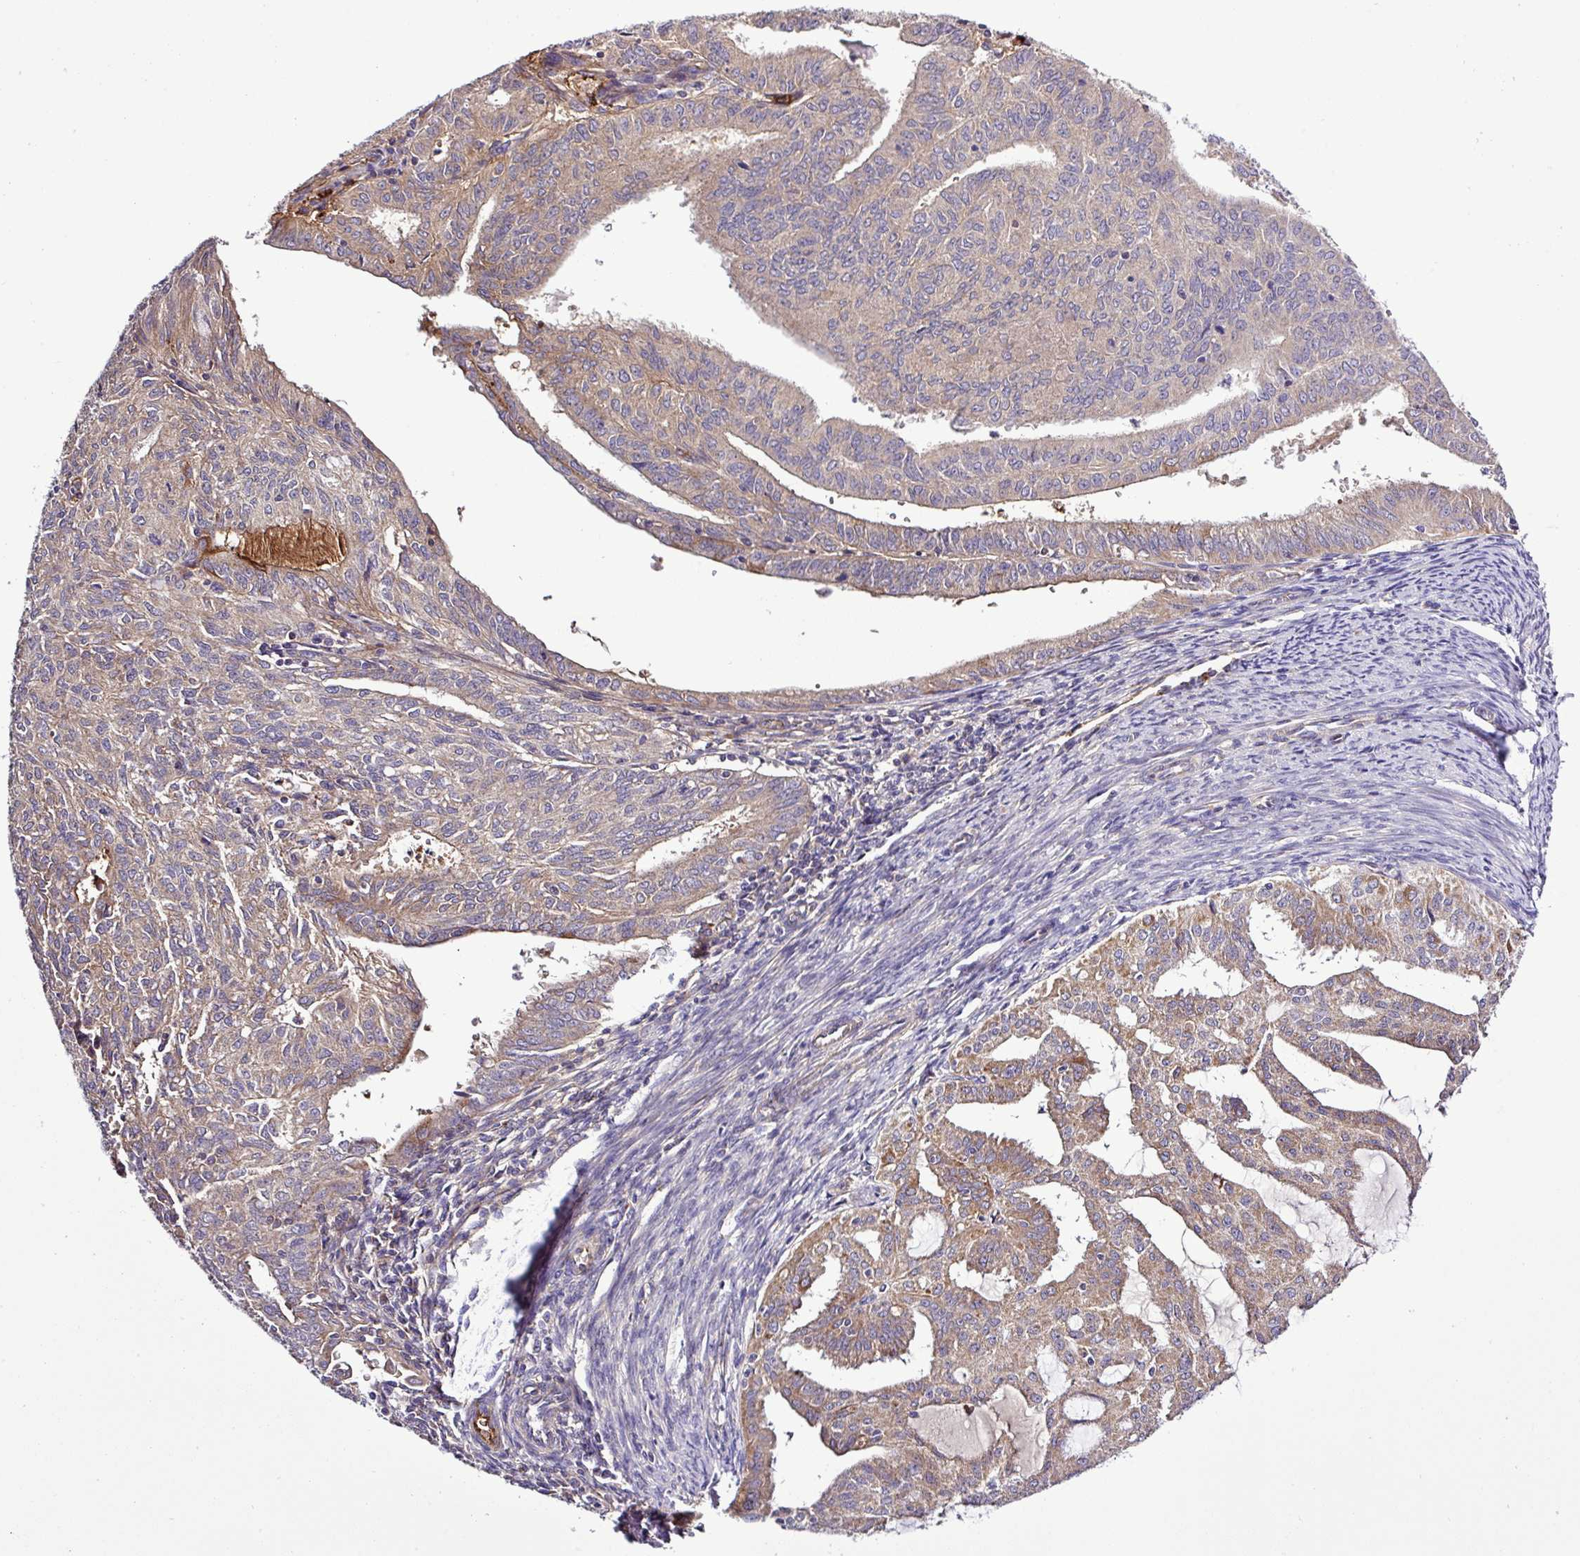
{"staining": {"intensity": "moderate", "quantity": ">75%", "location": "cytoplasmic/membranous"}, "tissue": "endometrial cancer", "cell_type": "Tumor cells", "image_type": "cancer", "snomed": [{"axis": "morphology", "description": "Adenocarcinoma, NOS"}, {"axis": "topography", "description": "Endometrium"}], "caption": "Human endometrial cancer stained with a brown dye shows moderate cytoplasmic/membranous positive staining in about >75% of tumor cells.", "gene": "CWH43", "patient": {"sex": "female", "age": 70}}